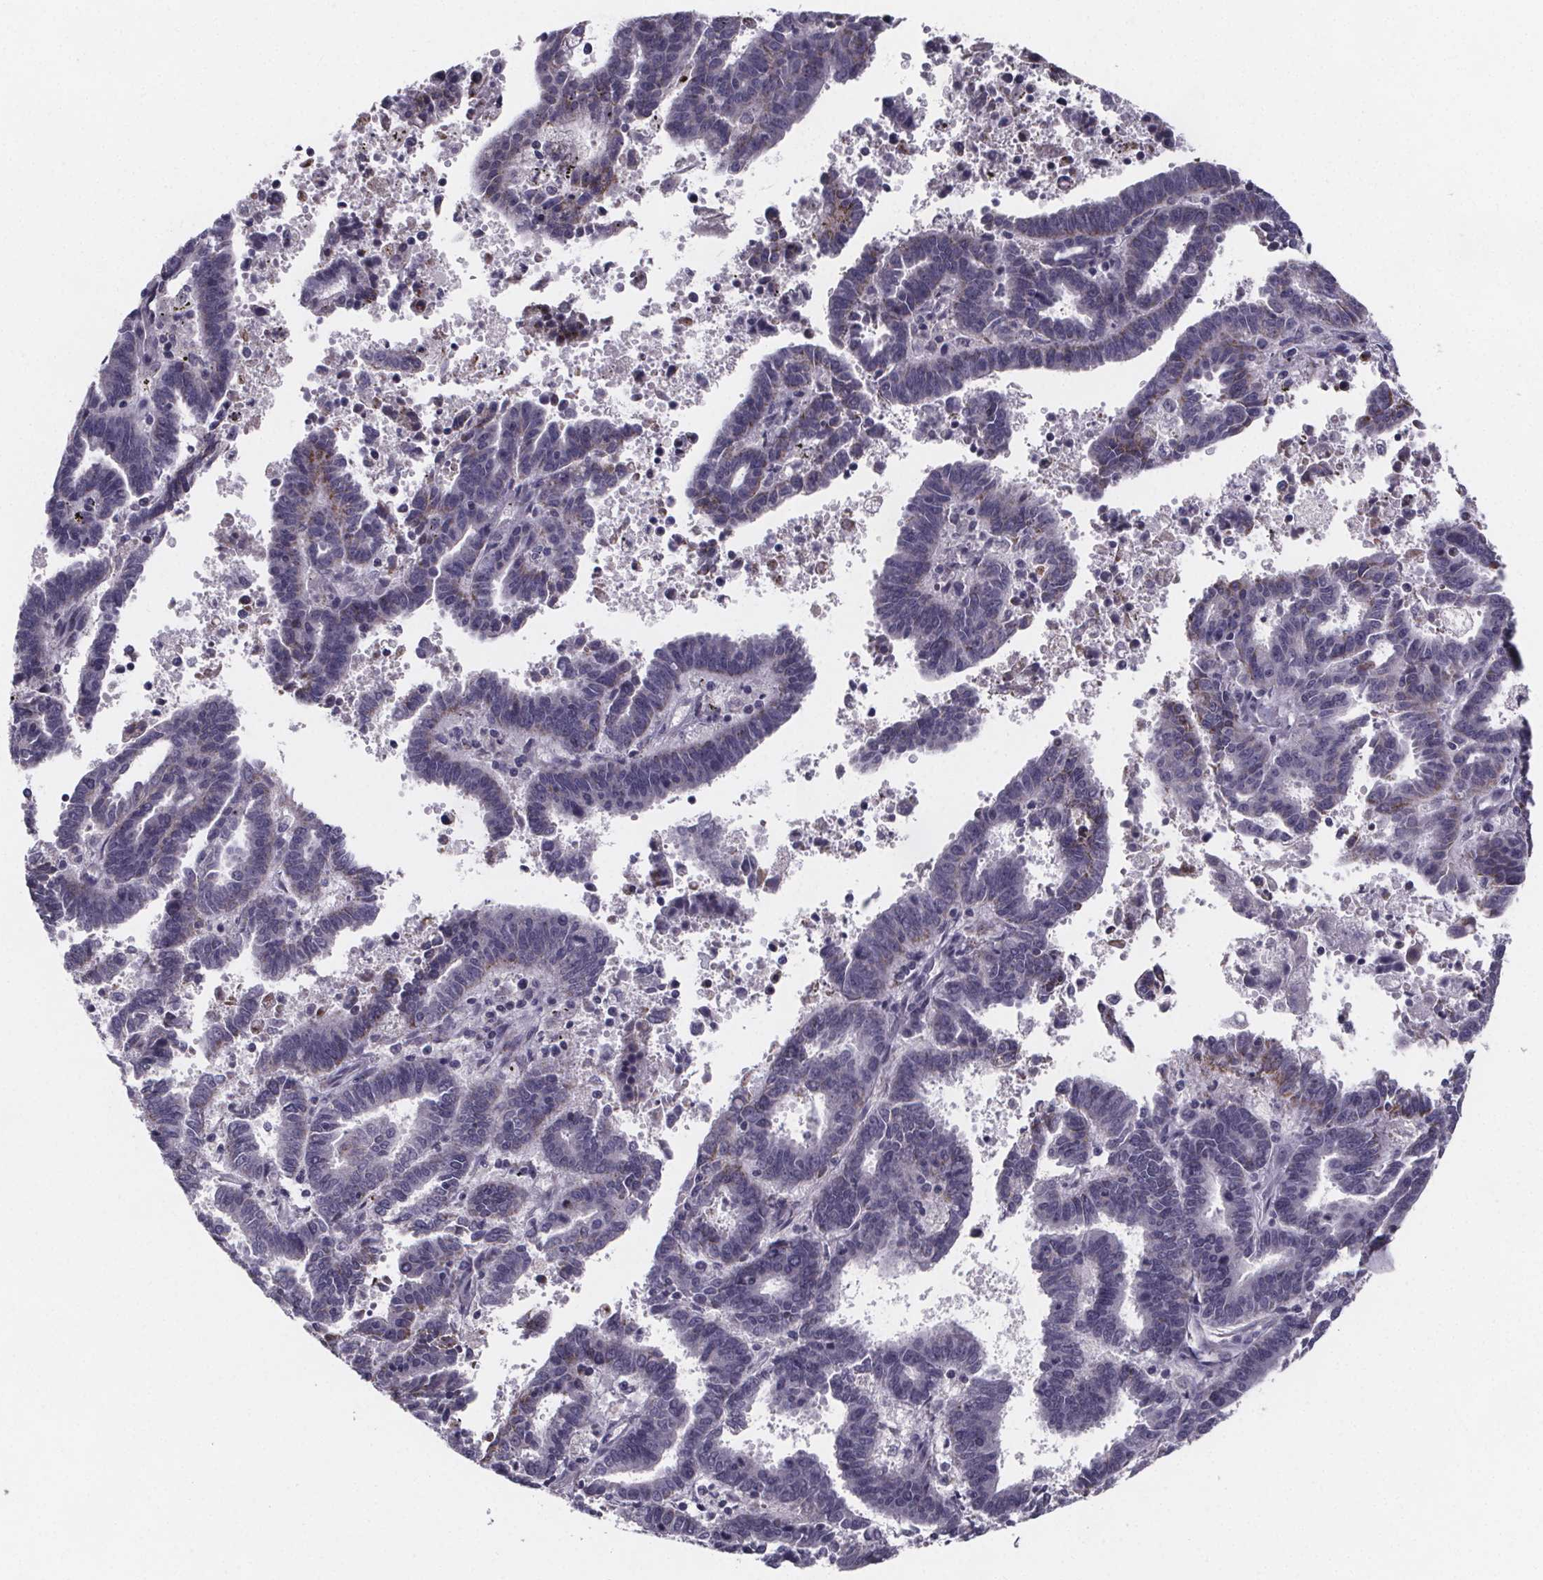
{"staining": {"intensity": "negative", "quantity": "none", "location": "none"}, "tissue": "endometrial cancer", "cell_type": "Tumor cells", "image_type": "cancer", "snomed": [{"axis": "morphology", "description": "Adenocarcinoma, NOS"}, {"axis": "topography", "description": "Uterus"}], "caption": "Immunohistochemistry histopathology image of human adenocarcinoma (endometrial) stained for a protein (brown), which reveals no staining in tumor cells.", "gene": "PAH", "patient": {"sex": "female", "age": 83}}